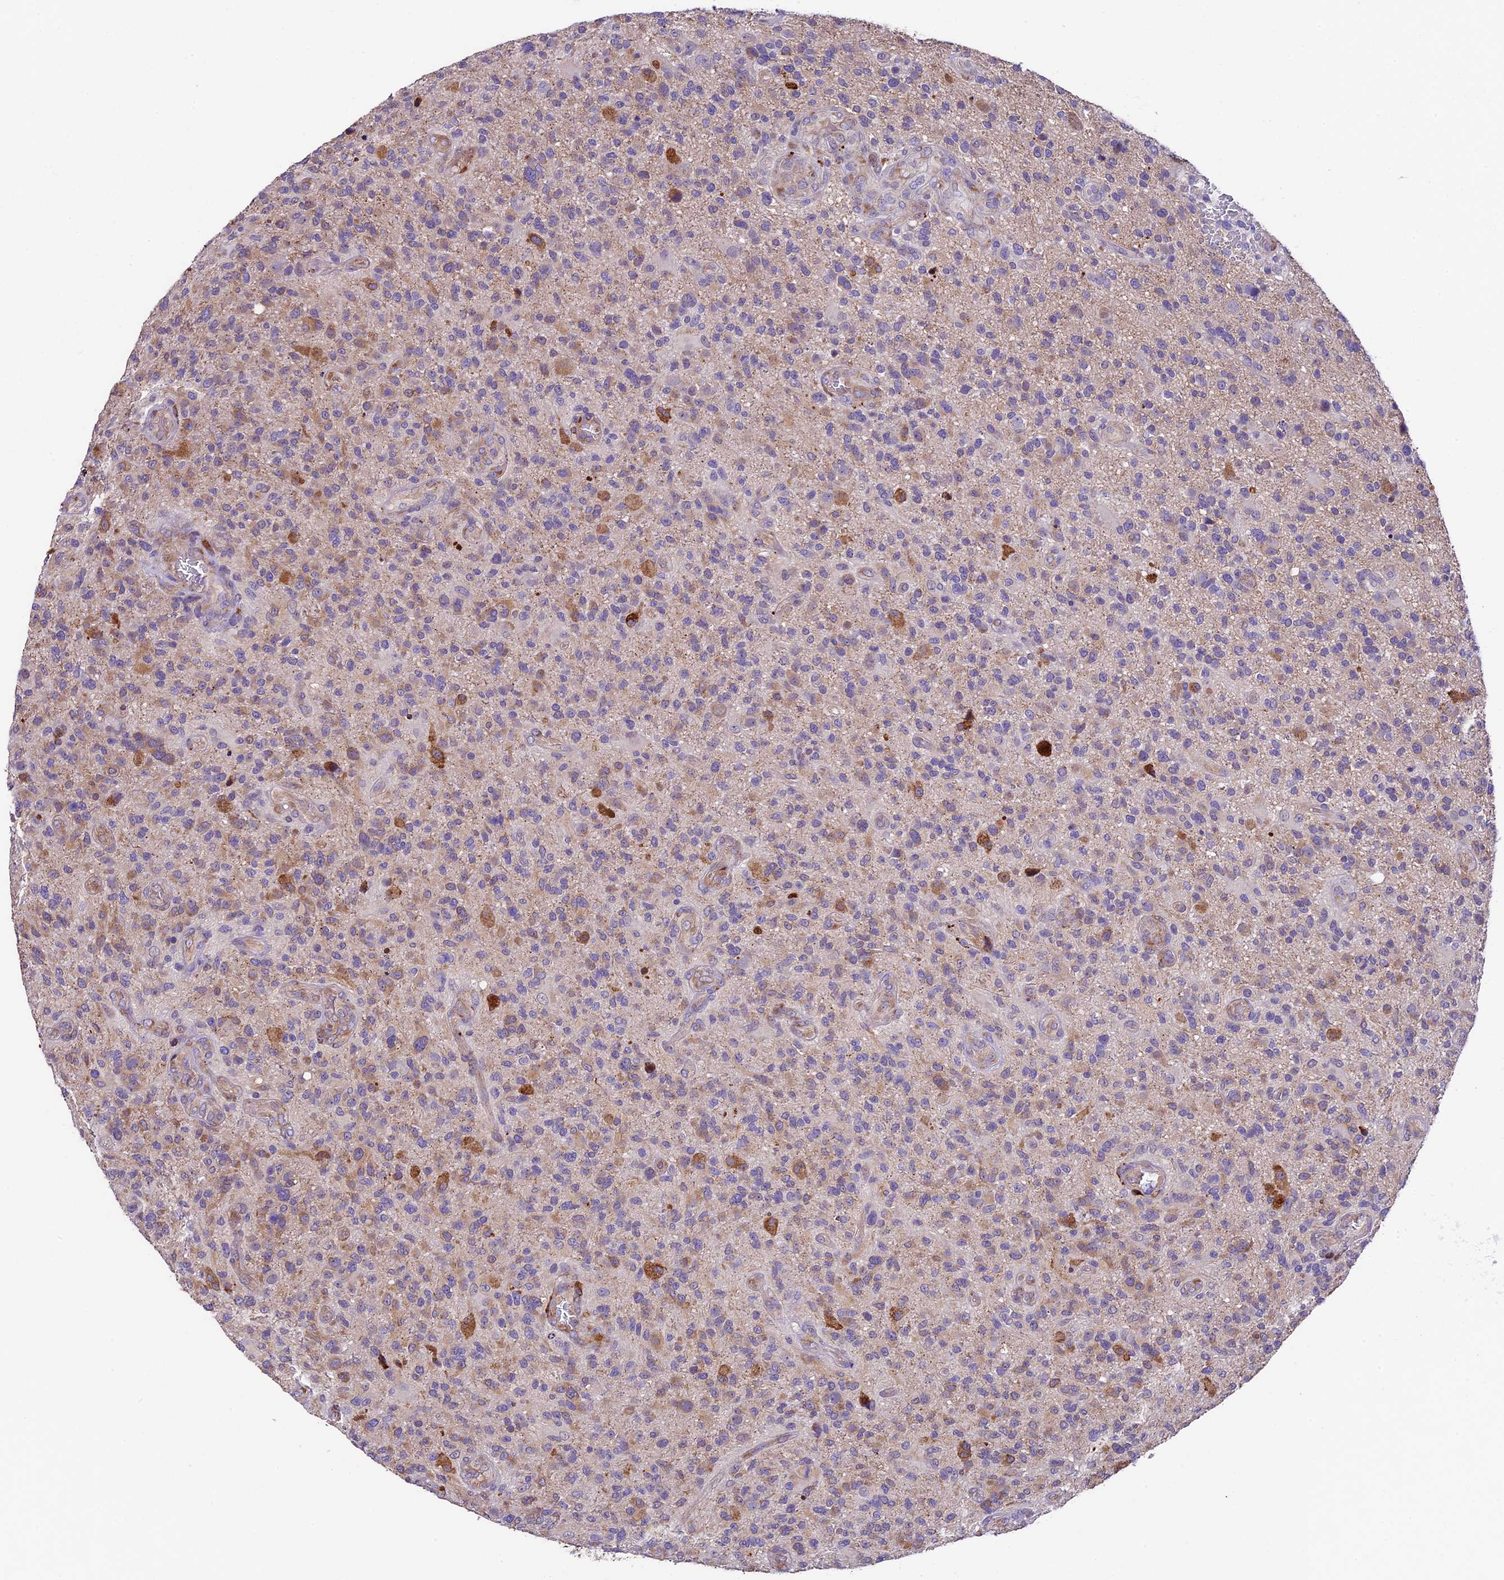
{"staining": {"intensity": "moderate", "quantity": "<25%", "location": "cytoplasmic/membranous"}, "tissue": "glioma", "cell_type": "Tumor cells", "image_type": "cancer", "snomed": [{"axis": "morphology", "description": "Glioma, malignant, High grade"}, {"axis": "topography", "description": "Brain"}], "caption": "Immunohistochemical staining of glioma displays moderate cytoplasmic/membranous protein staining in about <25% of tumor cells.", "gene": "LSM7", "patient": {"sex": "male", "age": 47}}